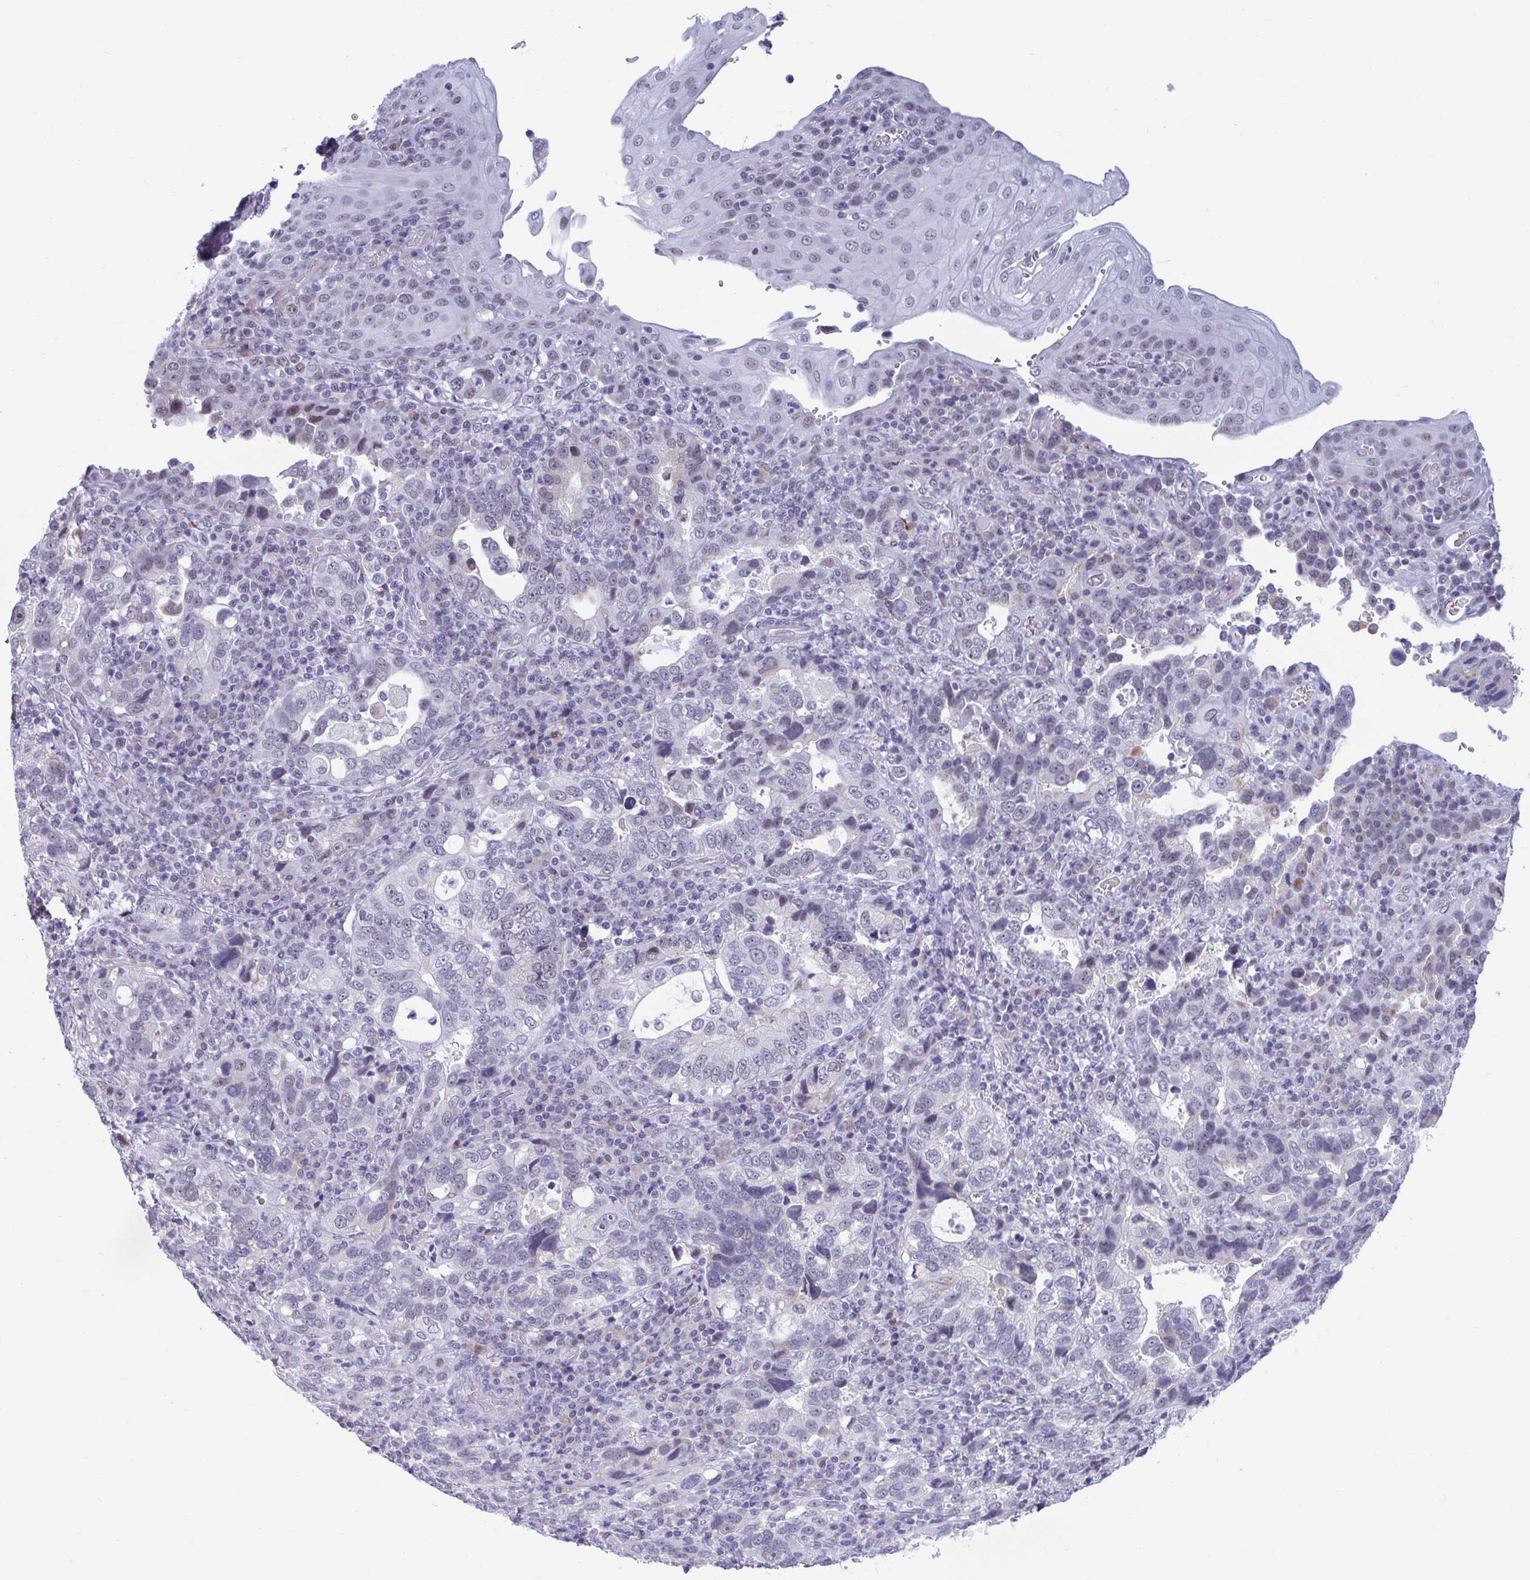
{"staining": {"intensity": "negative", "quantity": "none", "location": "none"}, "tissue": "stomach cancer", "cell_type": "Tumor cells", "image_type": "cancer", "snomed": [{"axis": "morphology", "description": "Adenocarcinoma, NOS"}, {"axis": "topography", "description": "Stomach, upper"}], "caption": "Stomach cancer (adenocarcinoma) stained for a protein using IHC exhibits no staining tumor cells.", "gene": "MSMB", "patient": {"sex": "female", "age": 81}}